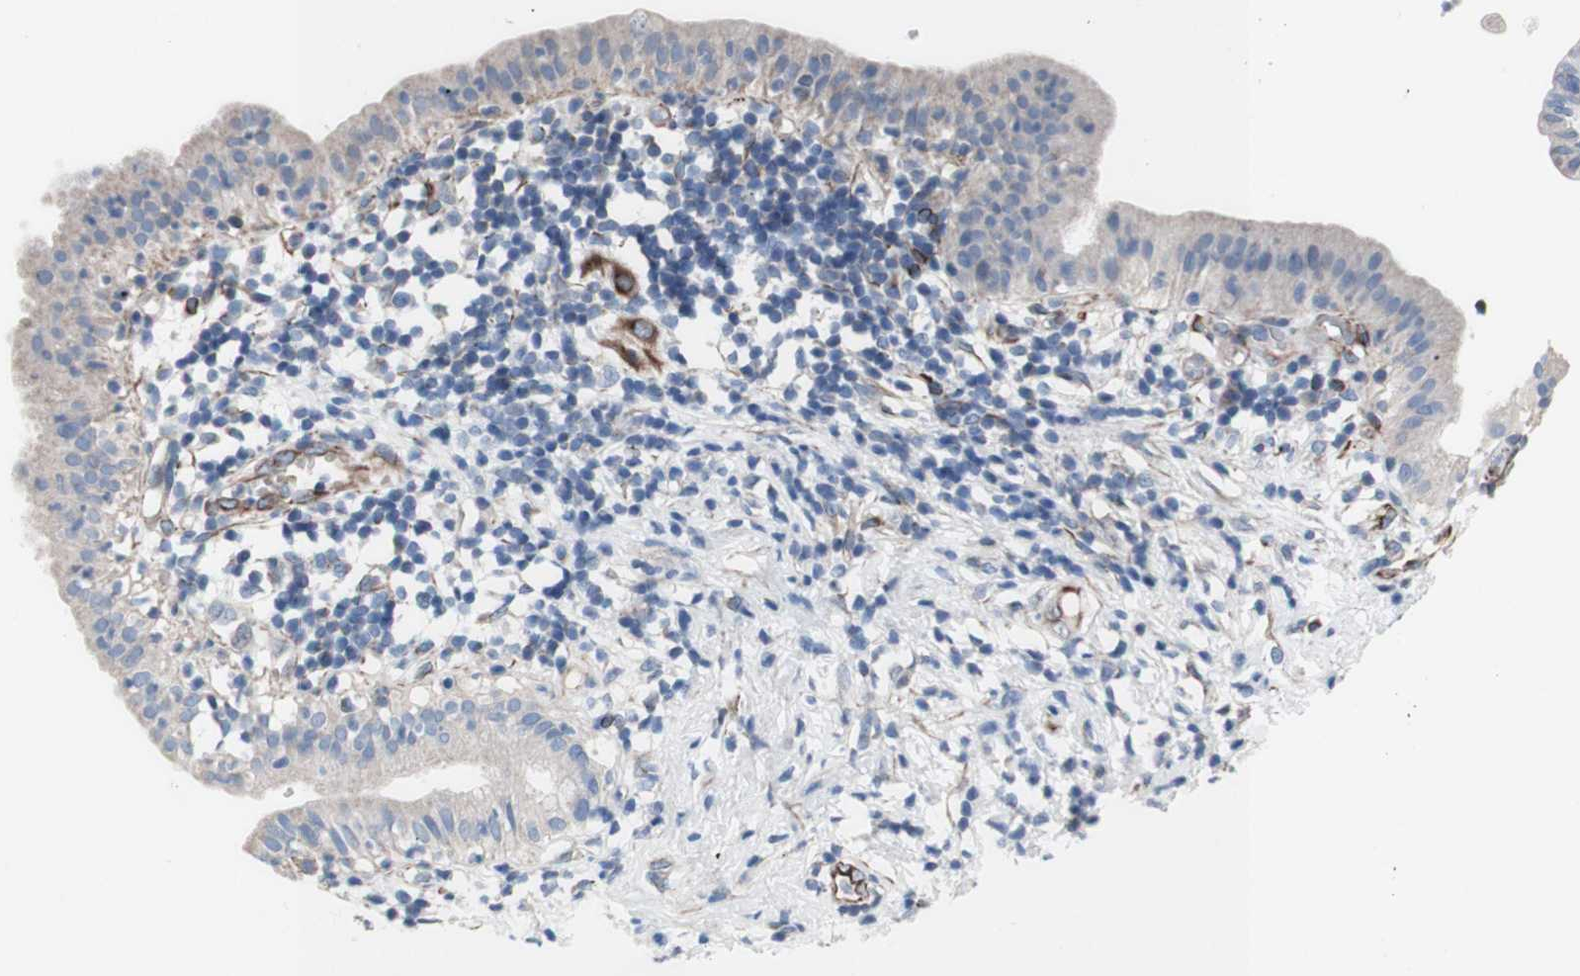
{"staining": {"intensity": "weak", "quantity": "25%-75%", "location": "cytoplasmic/membranous"}, "tissue": "pancreatic cancer", "cell_type": "Tumor cells", "image_type": "cancer", "snomed": [{"axis": "morphology", "description": "Adenocarcinoma, NOS"}, {"axis": "morphology", "description": "Adenocarcinoma, metastatic, NOS"}, {"axis": "topography", "description": "Lymph node"}, {"axis": "topography", "description": "Pancreas"}, {"axis": "topography", "description": "Duodenum"}], "caption": "Tumor cells demonstrate weak cytoplasmic/membranous positivity in approximately 25%-75% of cells in pancreatic cancer (adenocarcinoma).", "gene": "AGPAT5", "patient": {"sex": "female", "age": 64}}